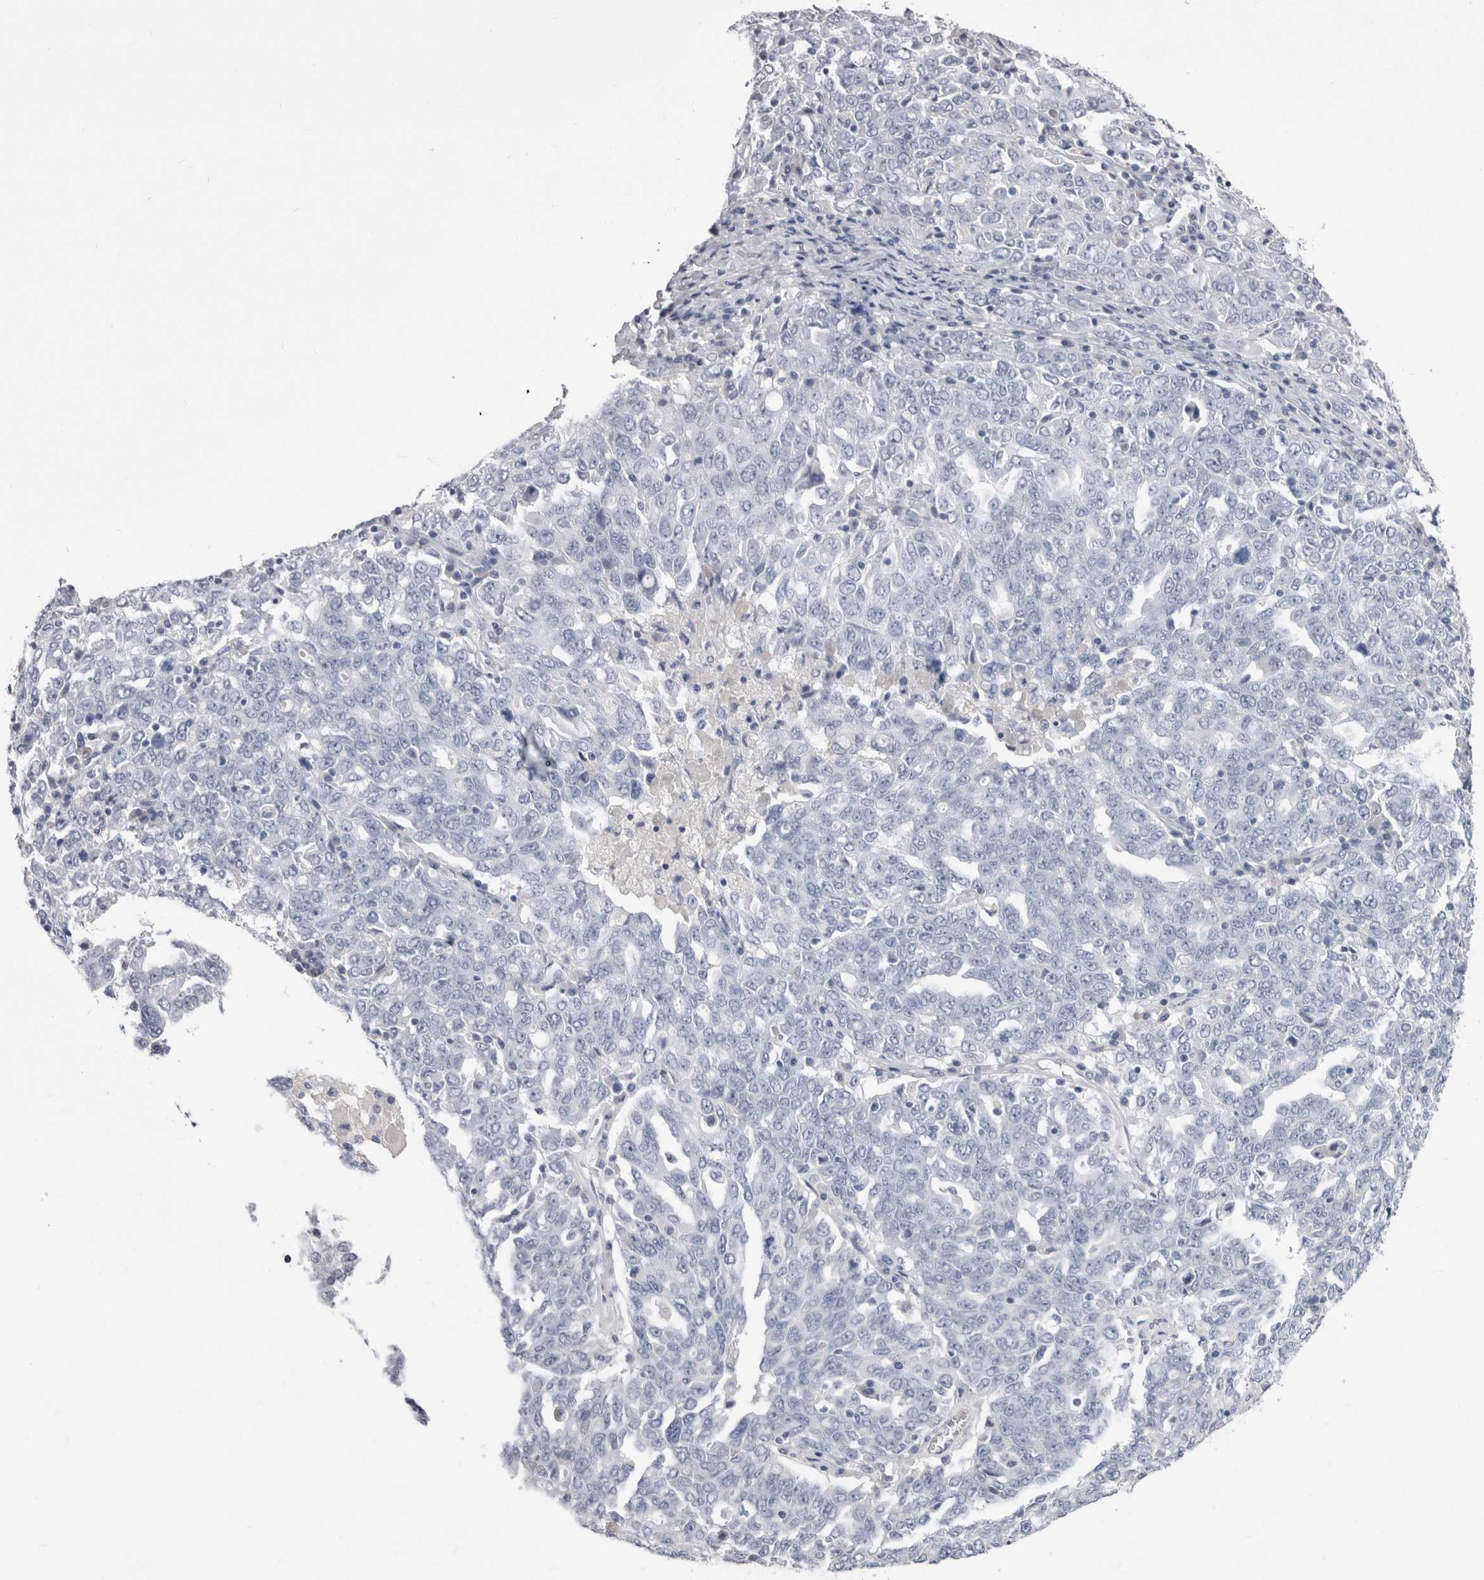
{"staining": {"intensity": "negative", "quantity": "none", "location": "none"}, "tissue": "ovarian cancer", "cell_type": "Tumor cells", "image_type": "cancer", "snomed": [{"axis": "morphology", "description": "Carcinoma, endometroid"}, {"axis": "topography", "description": "Ovary"}], "caption": "This image is of ovarian cancer stained with IHC to label a protein in brown with the nuclei are counter-stained blue. There is no positivity in tumor cells.", "gene": "CDHR5", "patient": {"sex": "female", "age": 62}}